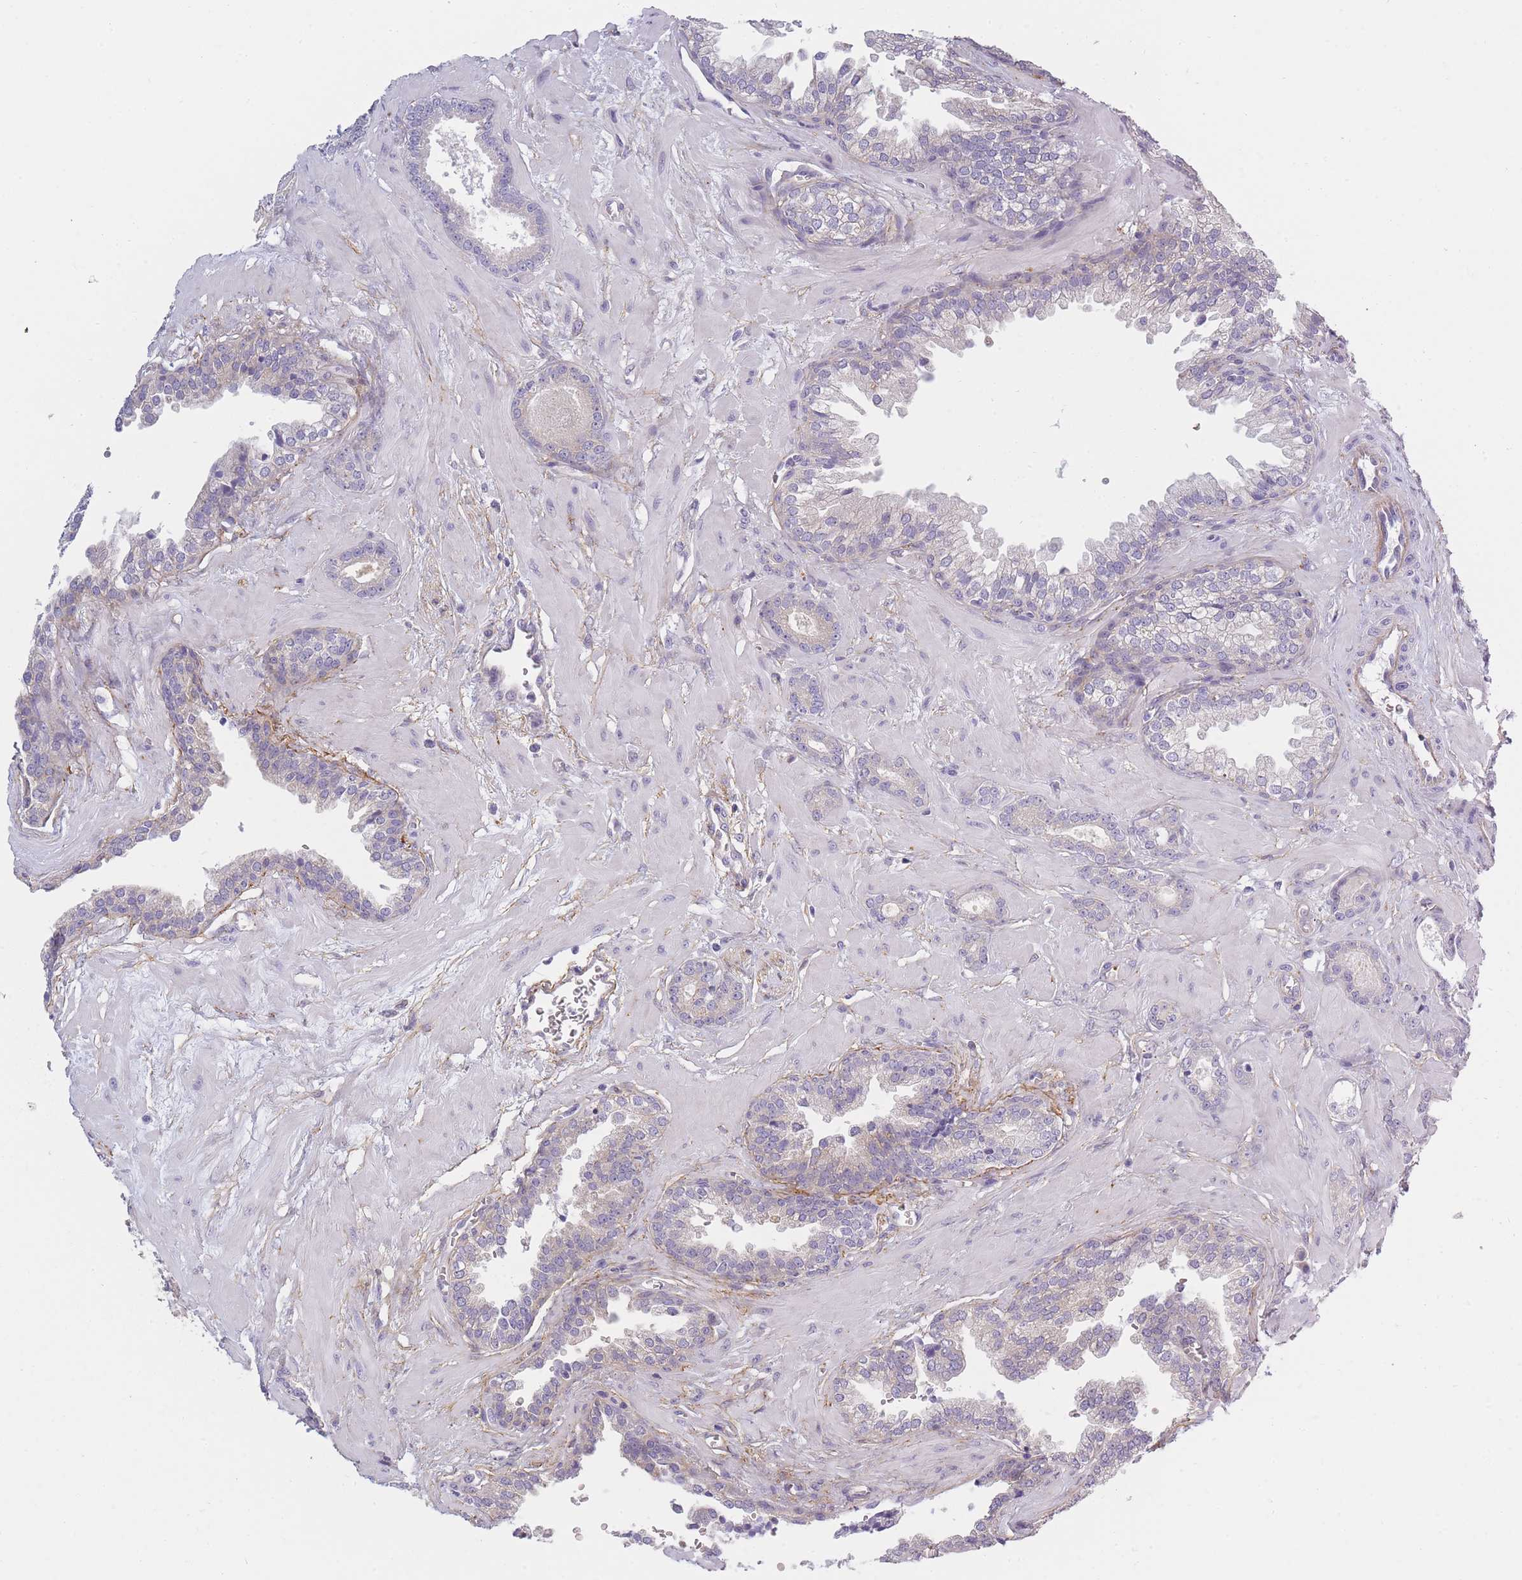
{"staining": {"intensity": "negative", "quantity": "none", "location": "none"}, "tissue": "prostate cancer", "cell_type": "Tumor cells", "image_type": "cancer", "snomed": [{"axis": "morphology", "description": "Adenocarcinoma, Low grade"}, {"axis": "topography", "description": "Prostate"}], "caption": "This is an IHC photomicrograph of human prostate adenocarcinoma (low-grade). There is no expression in tumor cells.", "gene": "AP3M2", "patient": {"sex": "male", "age": 60}}